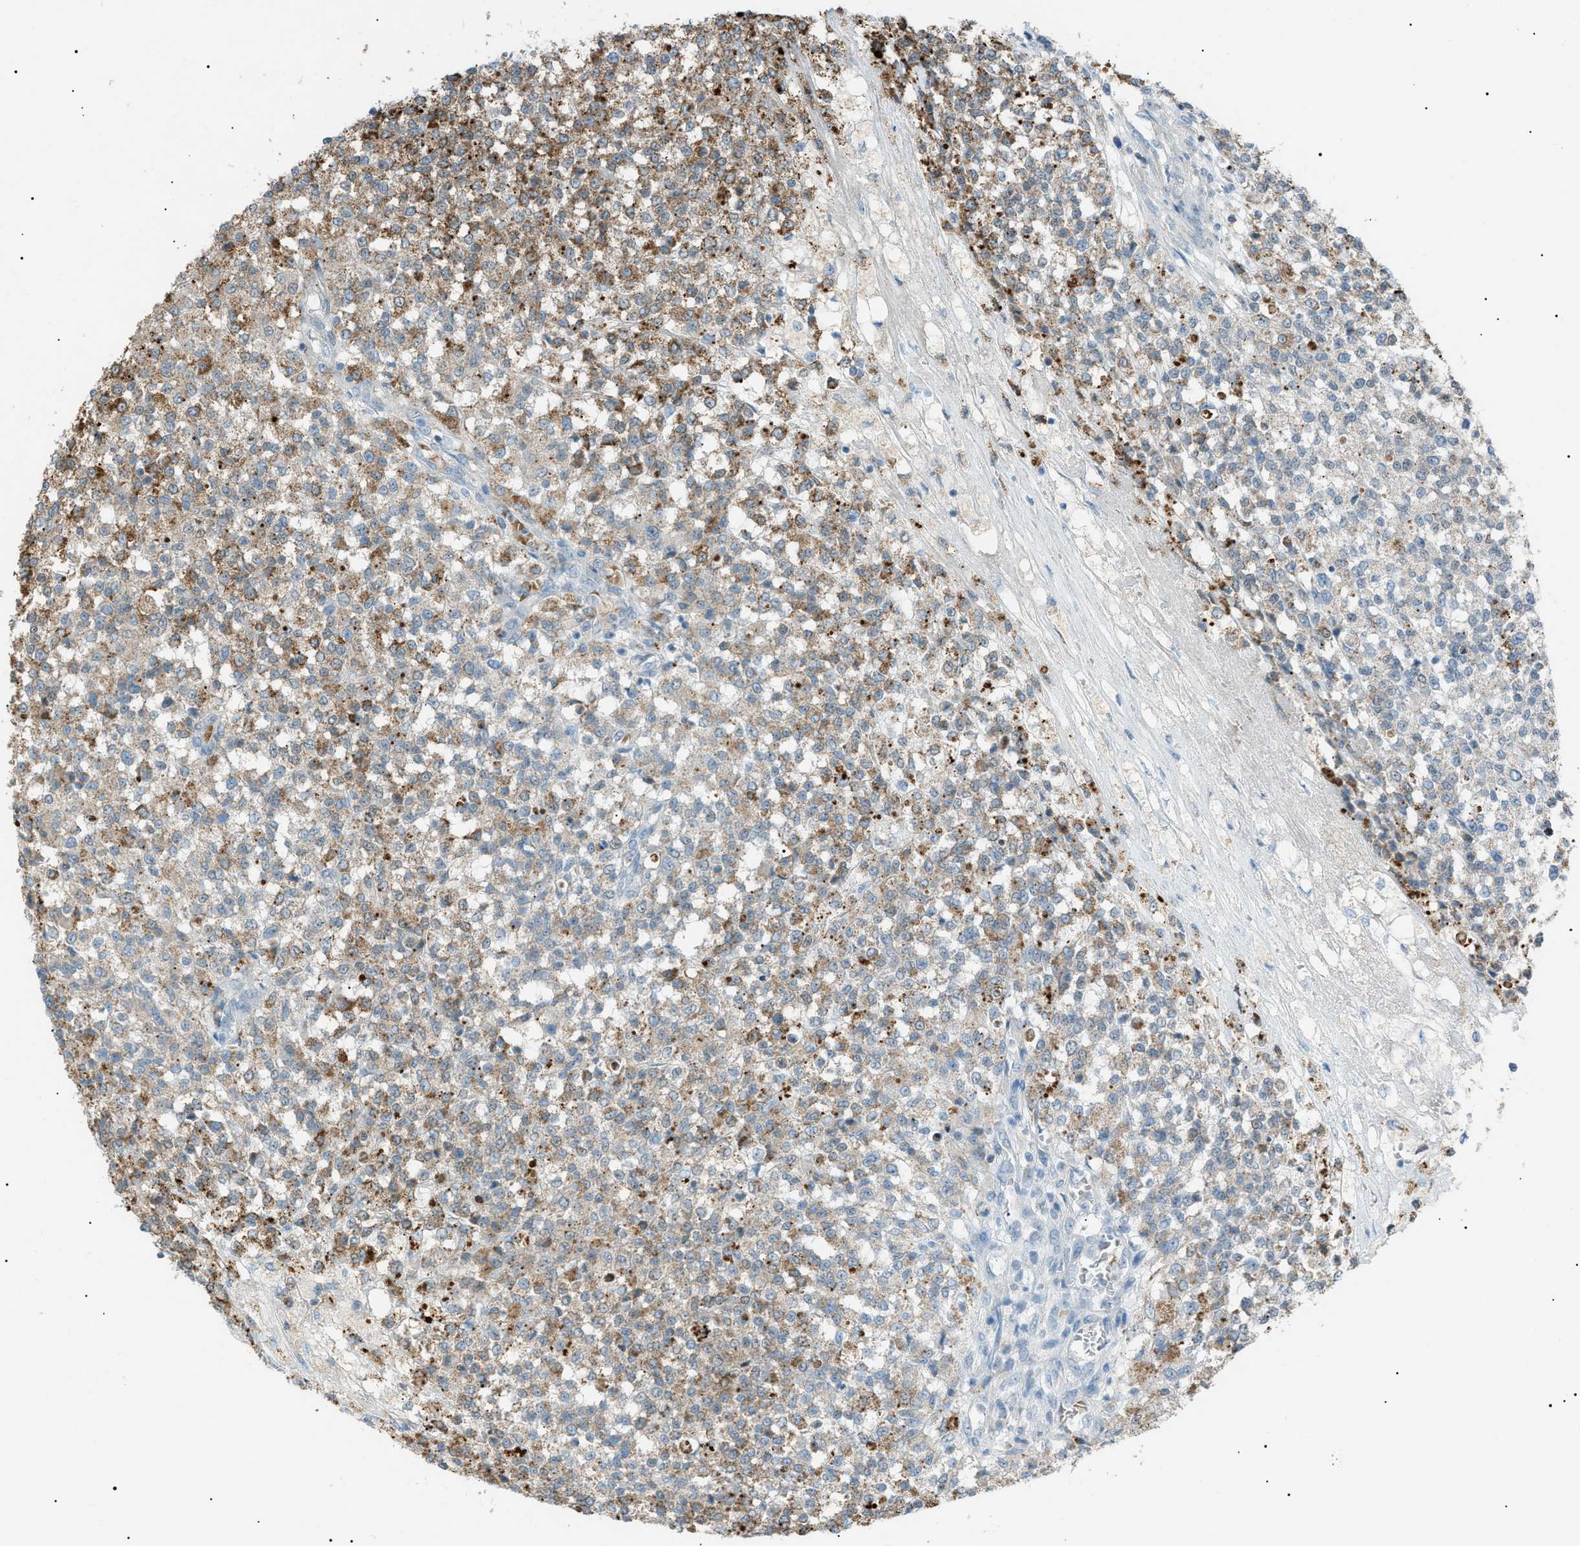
{"staining": {"intensity": "moderate", "quantity": ">75%", "location": "cytoplasmic/membranous"}, "tissue": "testis cancer", "cell_type": "Tumor cells", "image_type": "cancer", "snomed": [{"axis": "morphology", "description": "Seminoma, NOS"}, {"axis": "topography", "description": "Testis"}], "caption": "Protein expression analysis of human testis cancer (seminoma) reveals moderate cytoplasmic/membranous positivity in approximately >75% of tumor cells.", "gene": "ZNF516", "patient": {"sex": "male", "age": 59}}